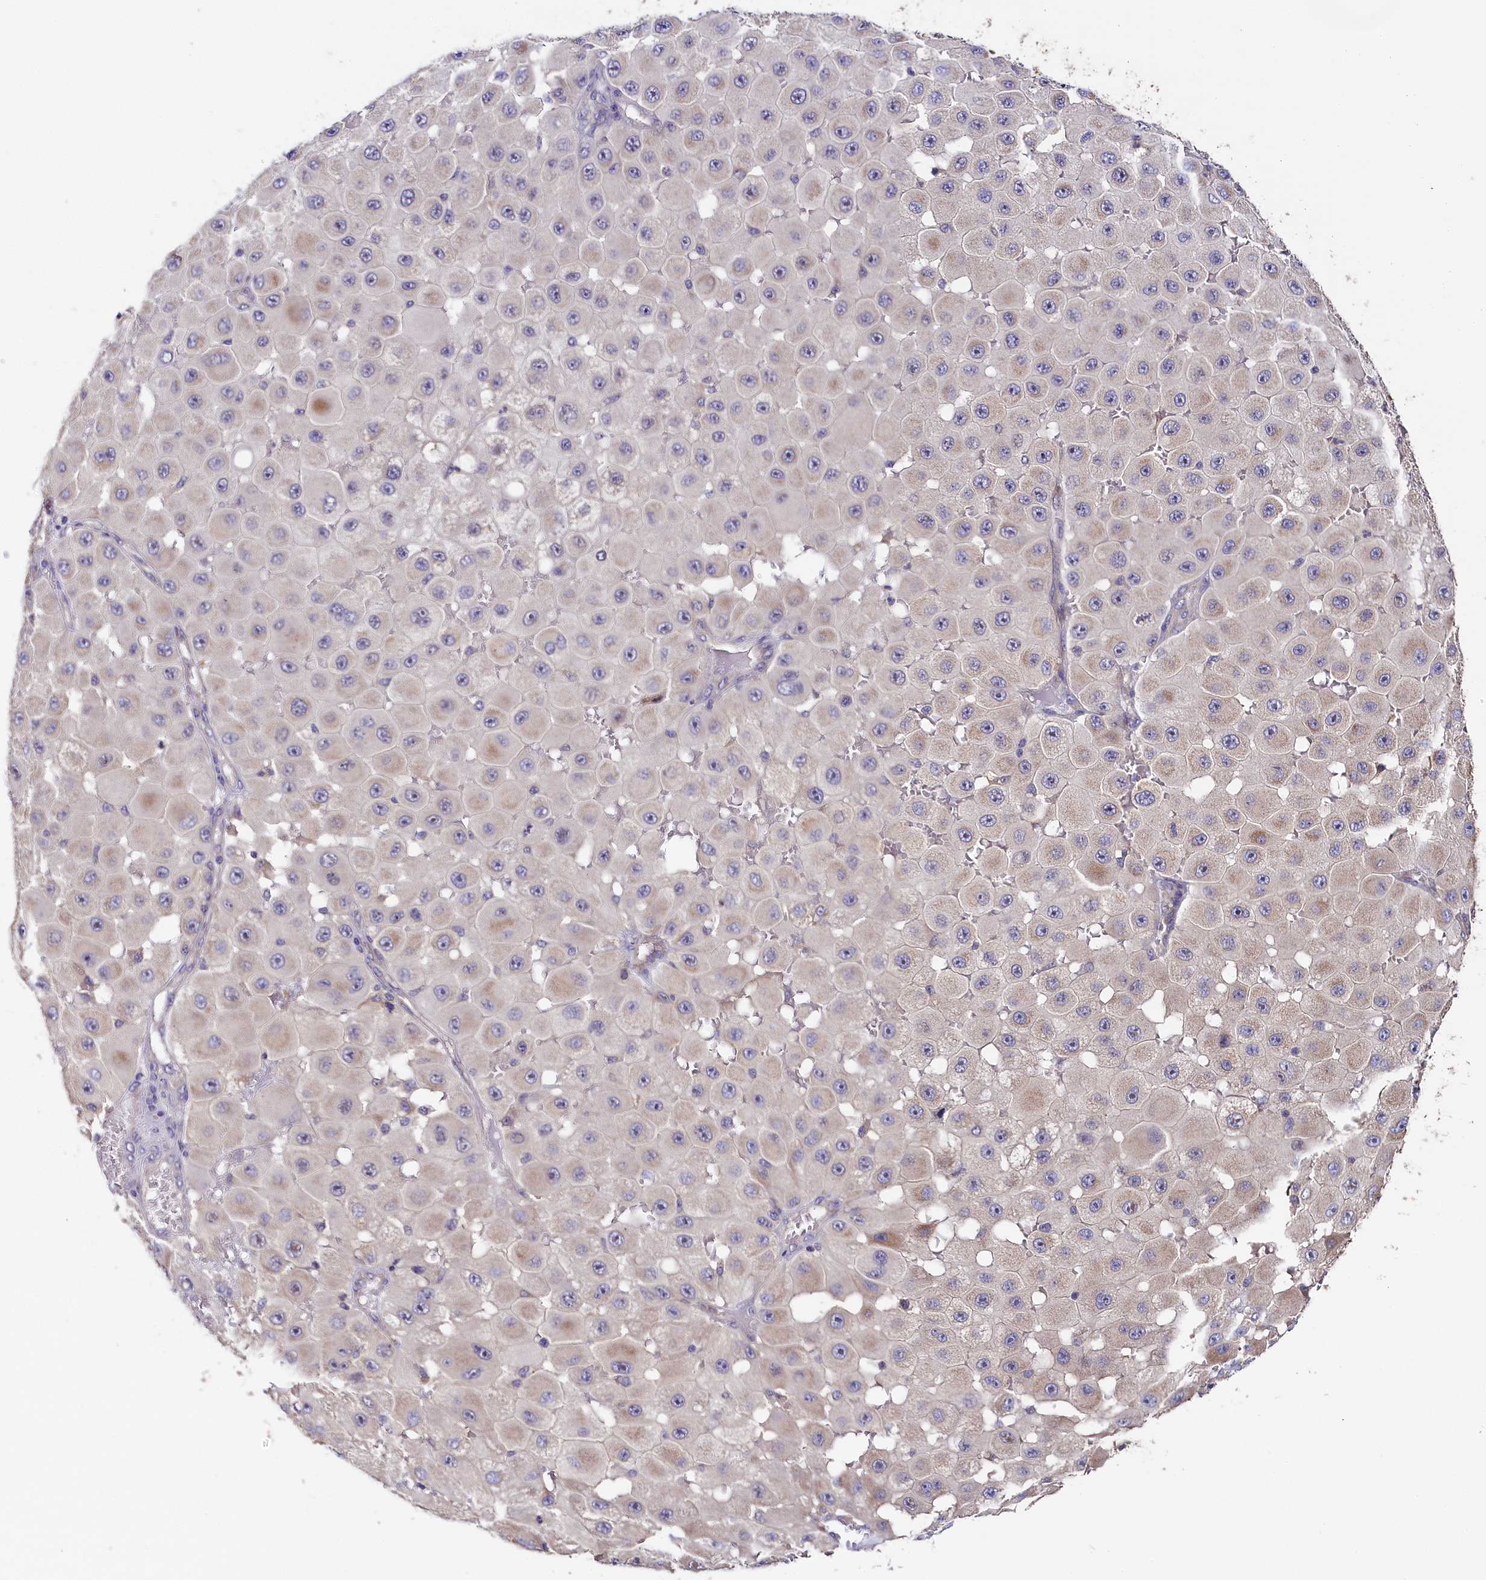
{"staining": {"intensity": "negative", "quantity": "none", "location": "none"}, "tissue": "melanoma", "cell_type": "Tumor cells", "image_type": "cancer", "snomed": [{"axis": "morphology", "description": "Malignant melanoma, NOS"}, {"axis": "topography", "description": "Skin"}], "caption": "A micrograph of human melanoma is negative for staining in tumor cells.", "gene": "KATNB1", "patient": {"sex": "female", "age": 81}}